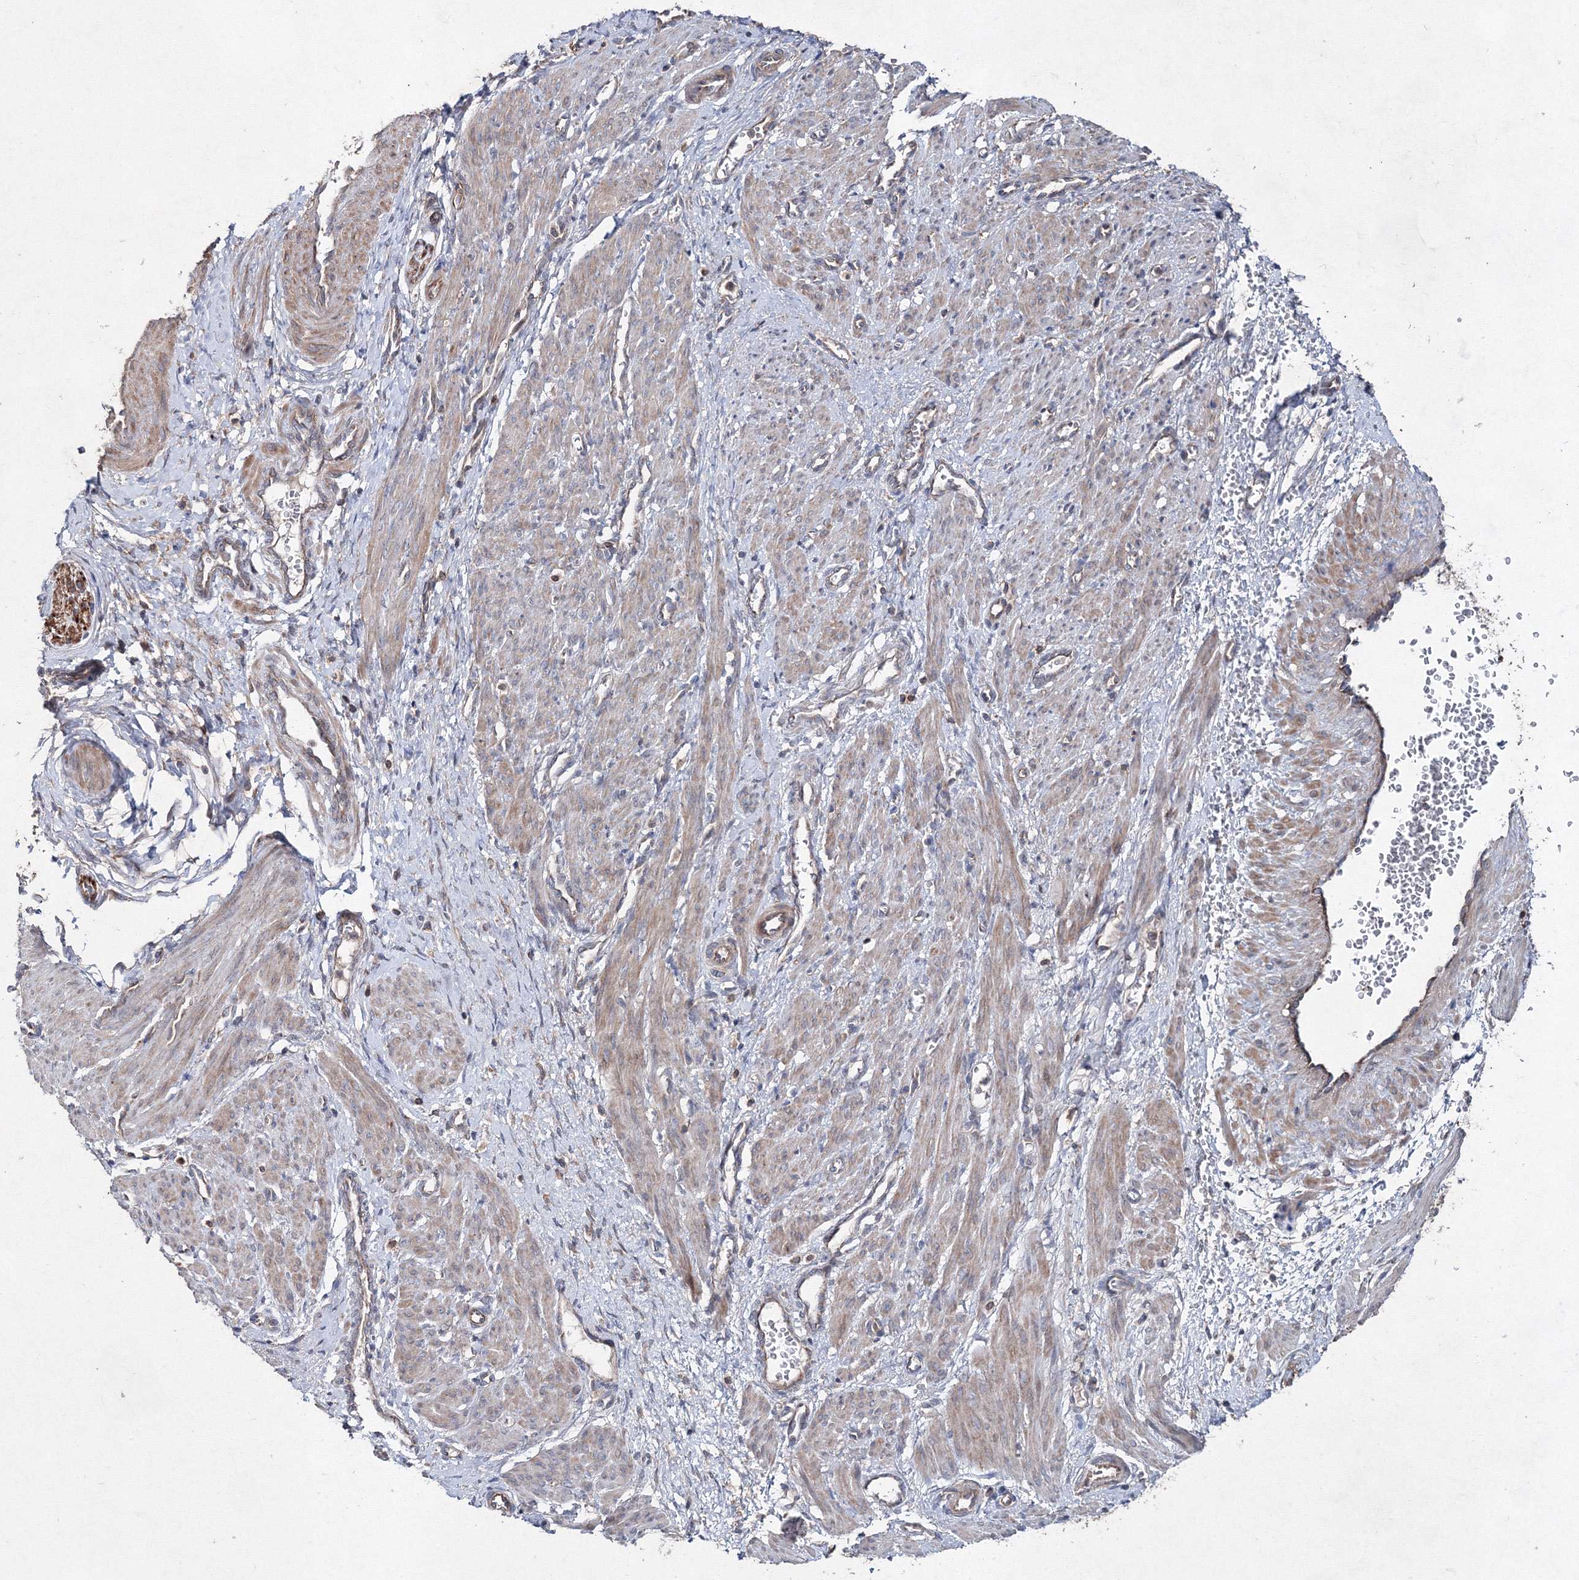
{"staining": {"intensity": "moderate", "quantity": ">75%", "location": "cytoplasmic/membranous"}, "tissue": "smooth muscle", "cell_type": "Smooth muscle cells", "image_type": "normal", "snomed": [{"axis": "morphology", "description": "Normal tissue, NOS"}, {"axis": "topography", "description": "Endometrium"}], "caption": "High-magnification brightfield microscopy of normal smooth muscle stained with DAB (3,3'-diaminobenzidine) (brown) and counterstained with hematoxylin (blue). smooth muscle cells exhibit moderate cytoplasmic/membranous staining is present in about>75% of cells.", "gene": "GFM1", "patient": {"sex": "female", "age": 33}}